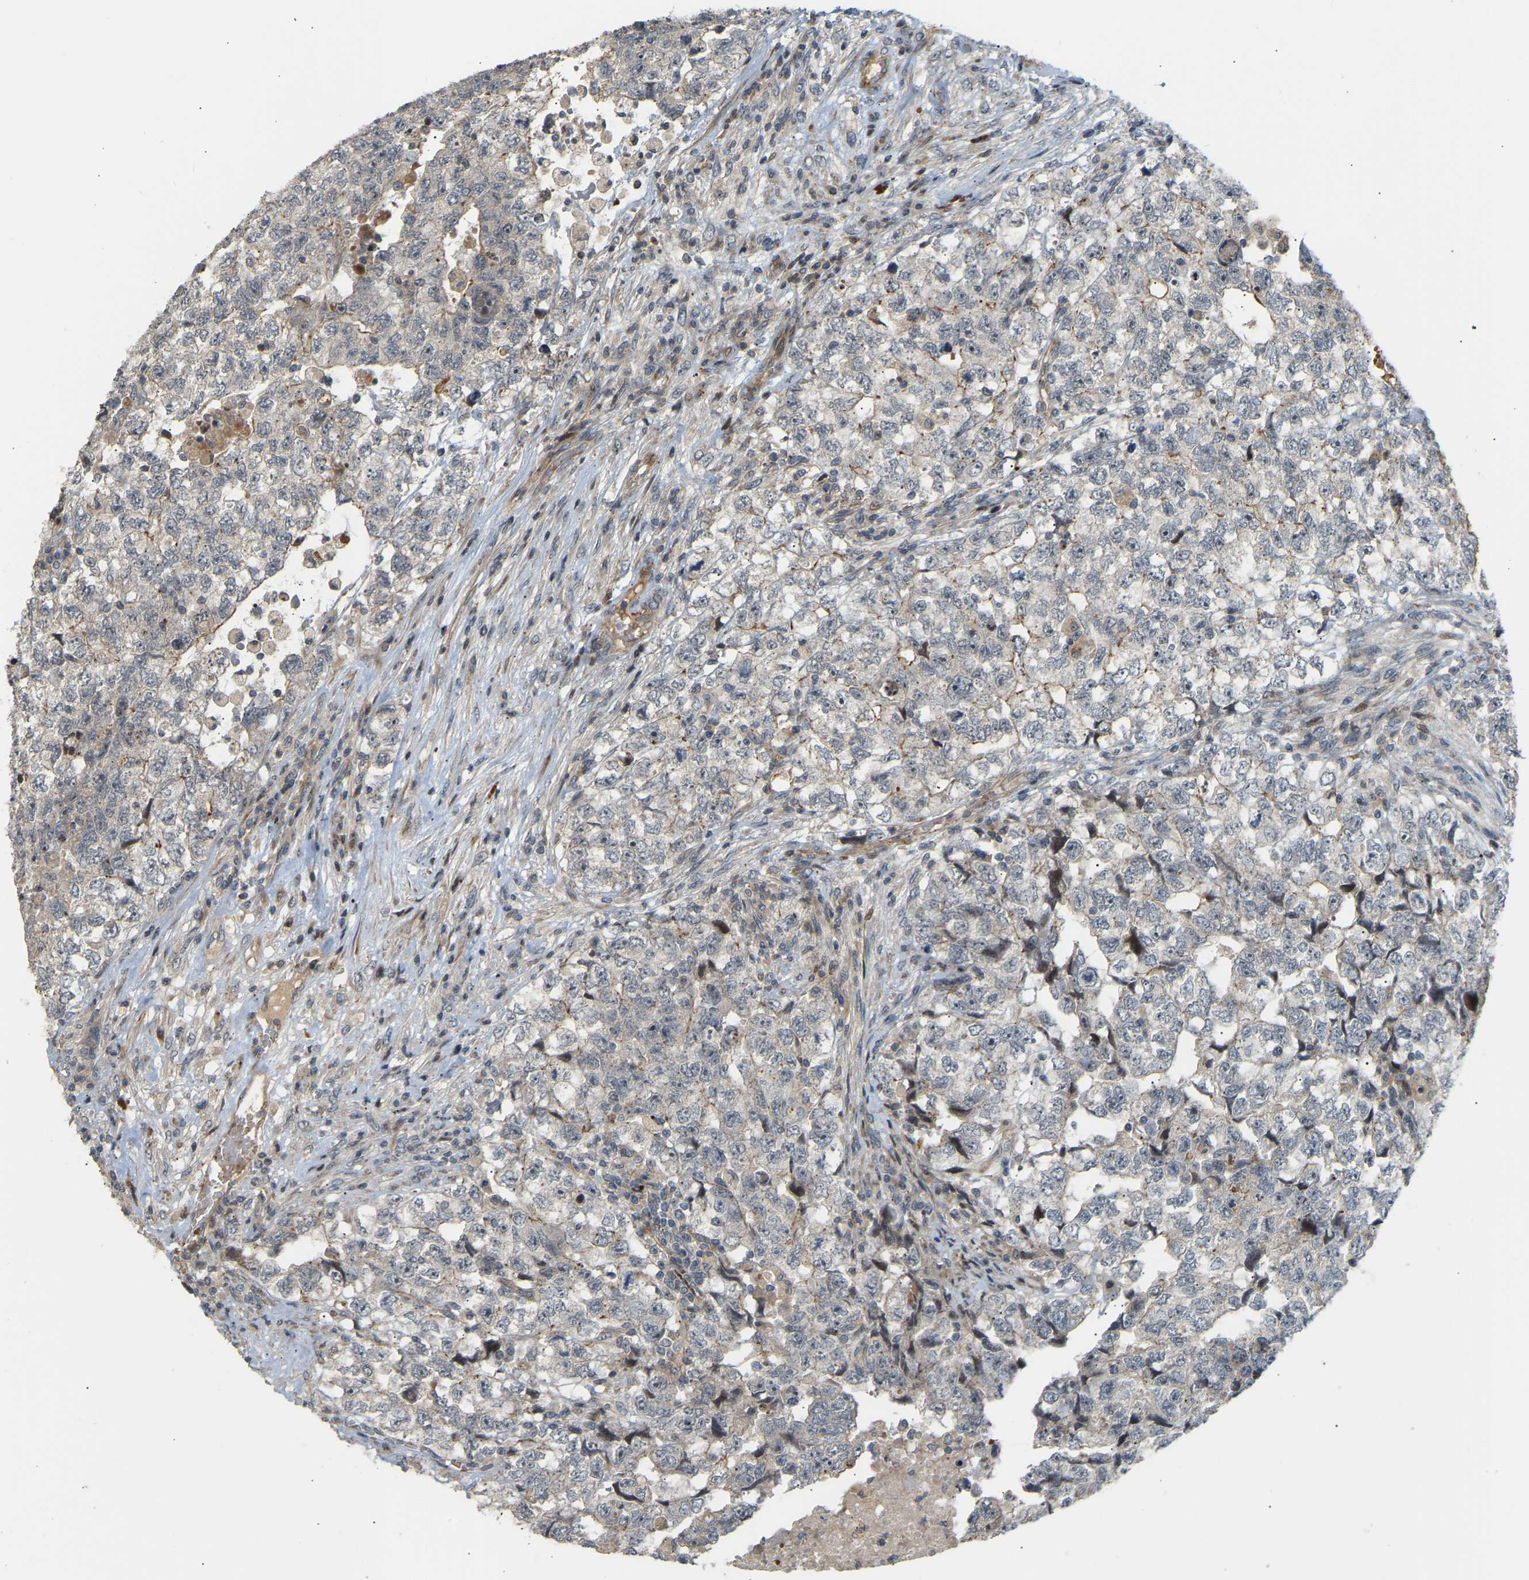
{"staining": {"intensity": "weak", "quantity": "<25%", "location": "cytoplasmic/membranous"}, "tissue": "testis cancer", "cell_type": "Tumor cells", "image_type": "cancer", "snomed": [{"axis": "morphology", "description": "Carcinoma, Embryonal, NOS"}, {"axis": "topography", "description": "Testis"}], "caption": "Immunohistochemical staining of human testis cancer (embryonal carcinoma) exhibits no significant expression in tumor cells.", "gene": "POGLUT2", "patient": {"sex": "male", "age": 36}}